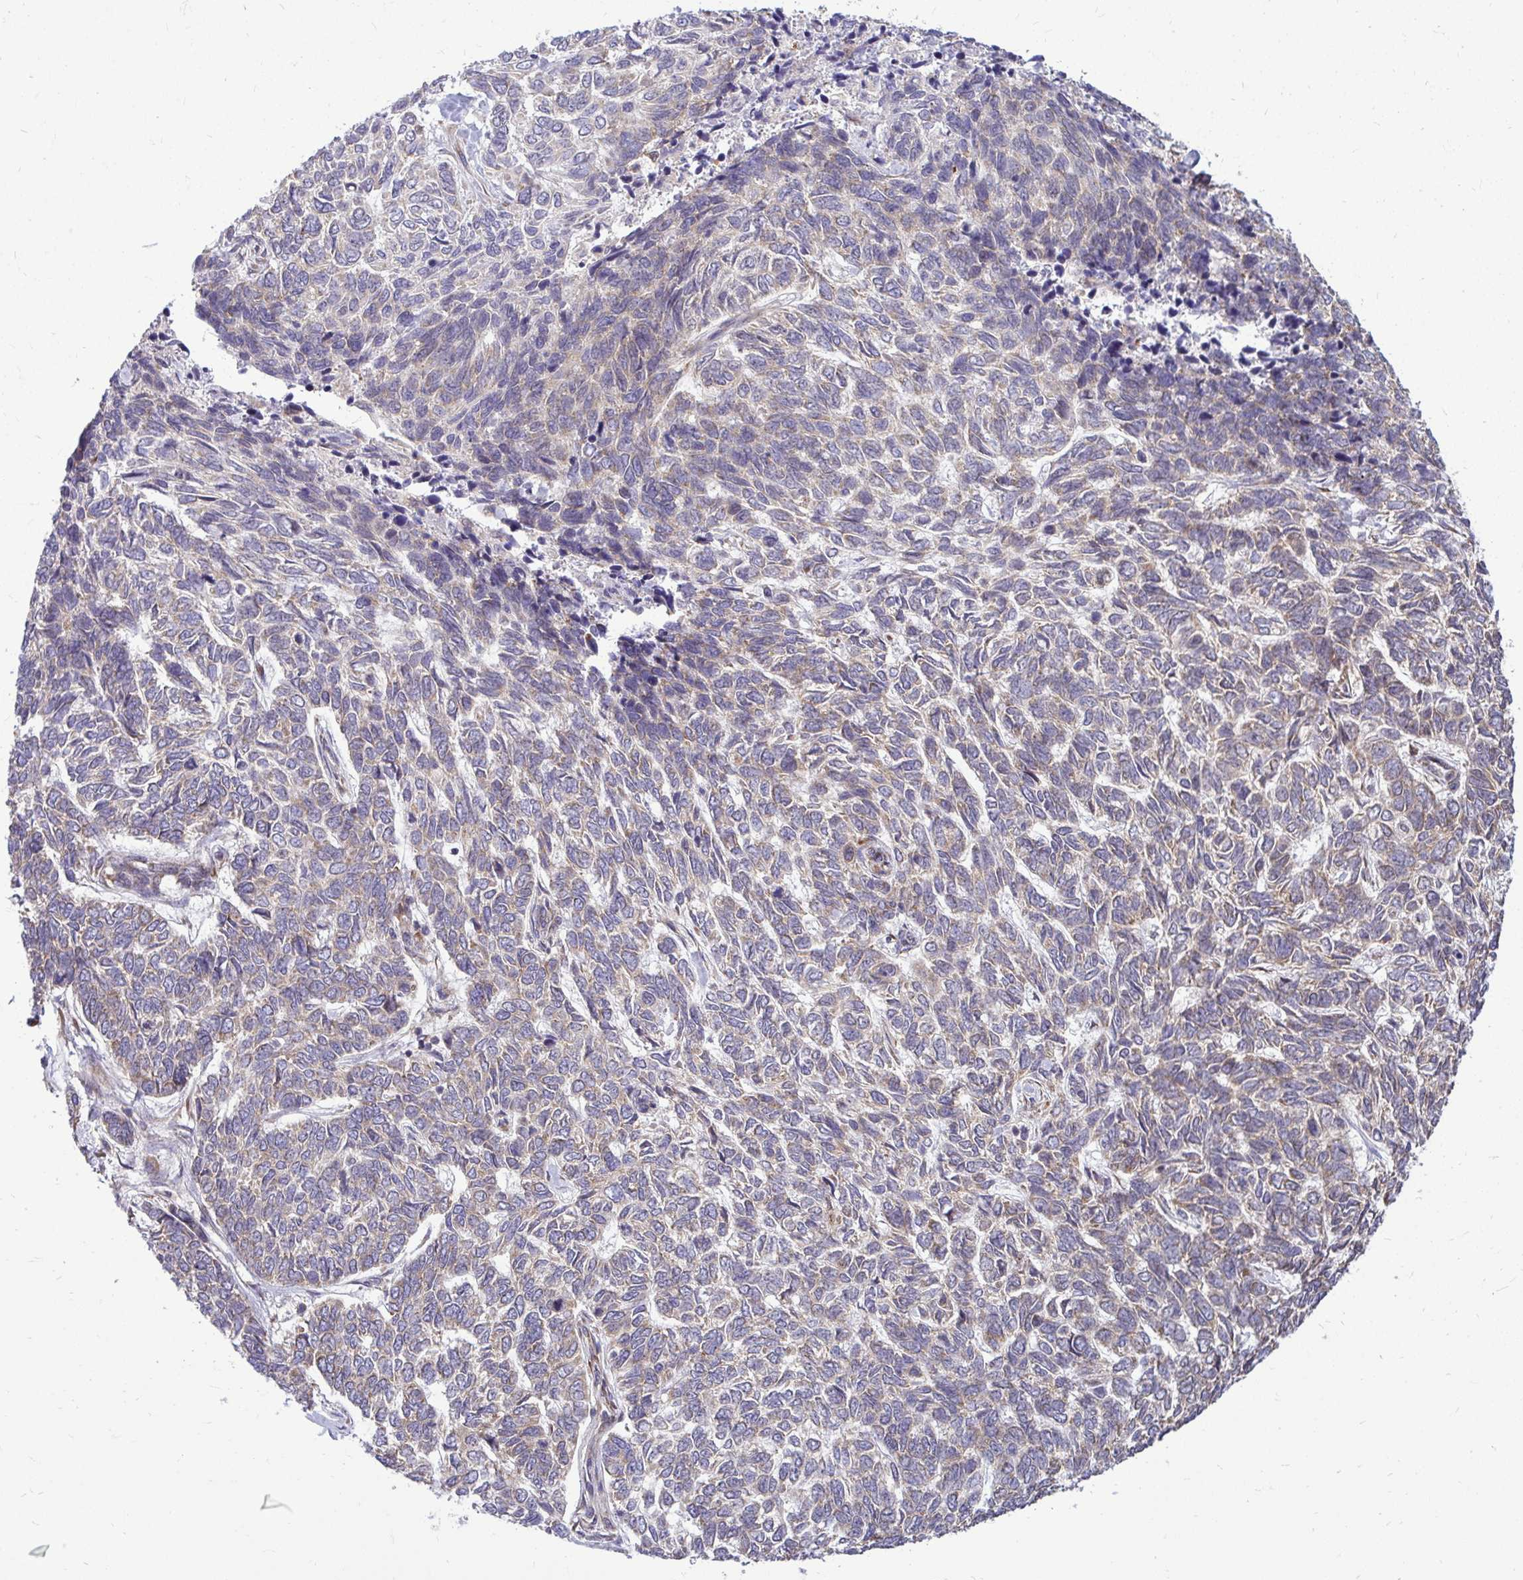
{"staining": {"intensity": "weak", "quantity": "<25%", "location": "cytoplasmic/membranous"}, "tissue": "skin cancer", "cell_type": "Tumor cells", "image_type": "cancer", "snomed": [{"axis": "morphology", "description": "Basal cell carcinoma"}, {"axis": "topography", "description": "Skin"}], "caption": "A high-resolution micrograph shows IHC staining of skin cancer, which displays no significant expression in tumor cells.", "gene": "FMR1", "patient": {"sex": "female", "age": 65}}